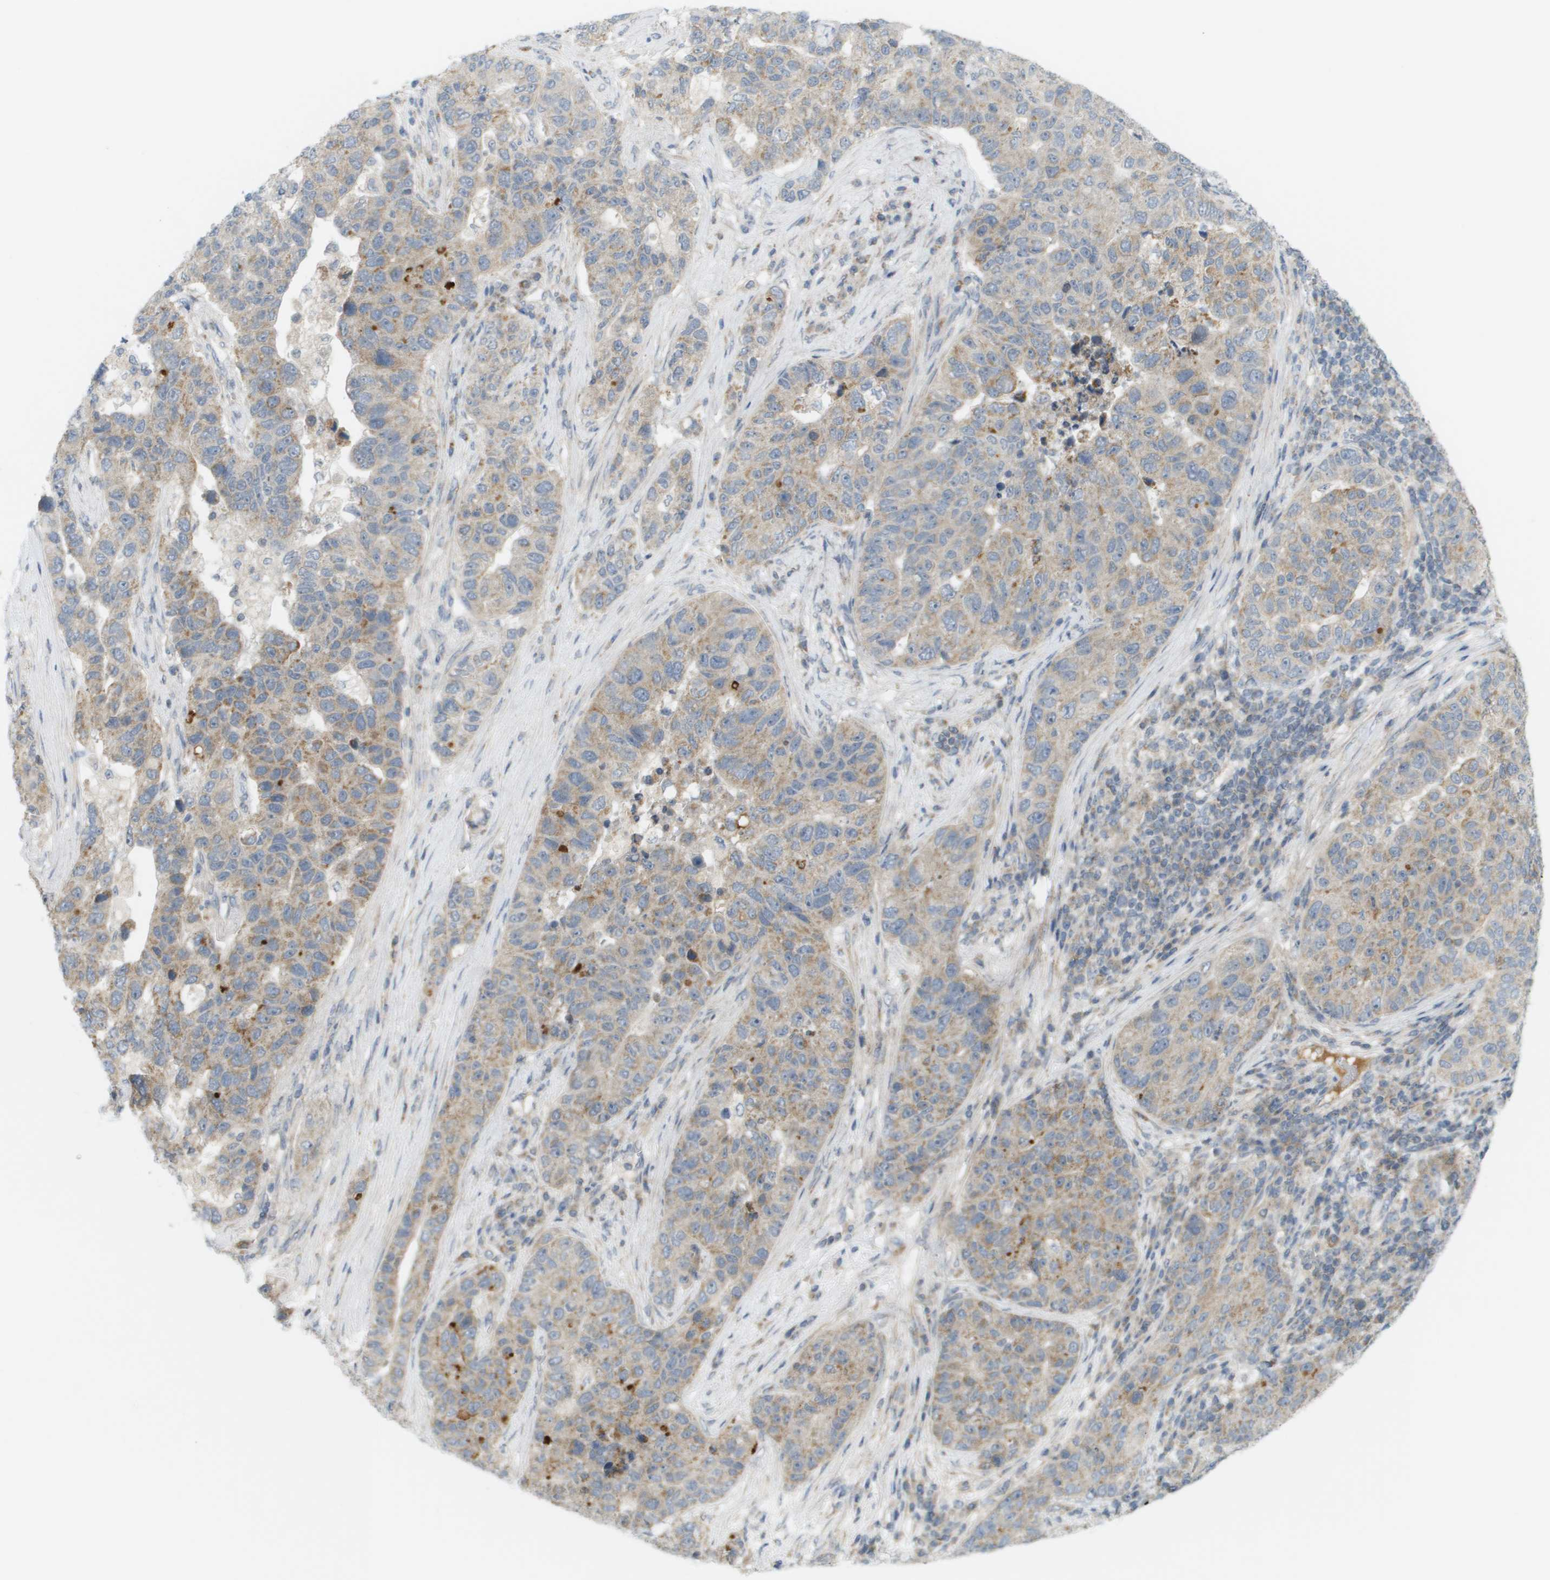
{"staining": {"intensity": "weak", "quantity": ">75%", "location": "cytoplasmic/membranous"}, "tissue": "pancreatic cancer", "cell_type": "Tumor cells", "image_type": "cancer", "snomed": [{"axis": "morphology", "description": "Adenocarcinoma, NOS"}, {"axis": "topography", "description": "Pancreas"}], "caption": "Tumor cells demonstrate weak cytoplasmic/membranous expression in about >75% of cells in pancreatic adenocarcinoma. (brown staining indicates protein expression, while blue staining denotes nuclei).", "gene": "PROC", "patient": {"sex": "female", "age": 61}}